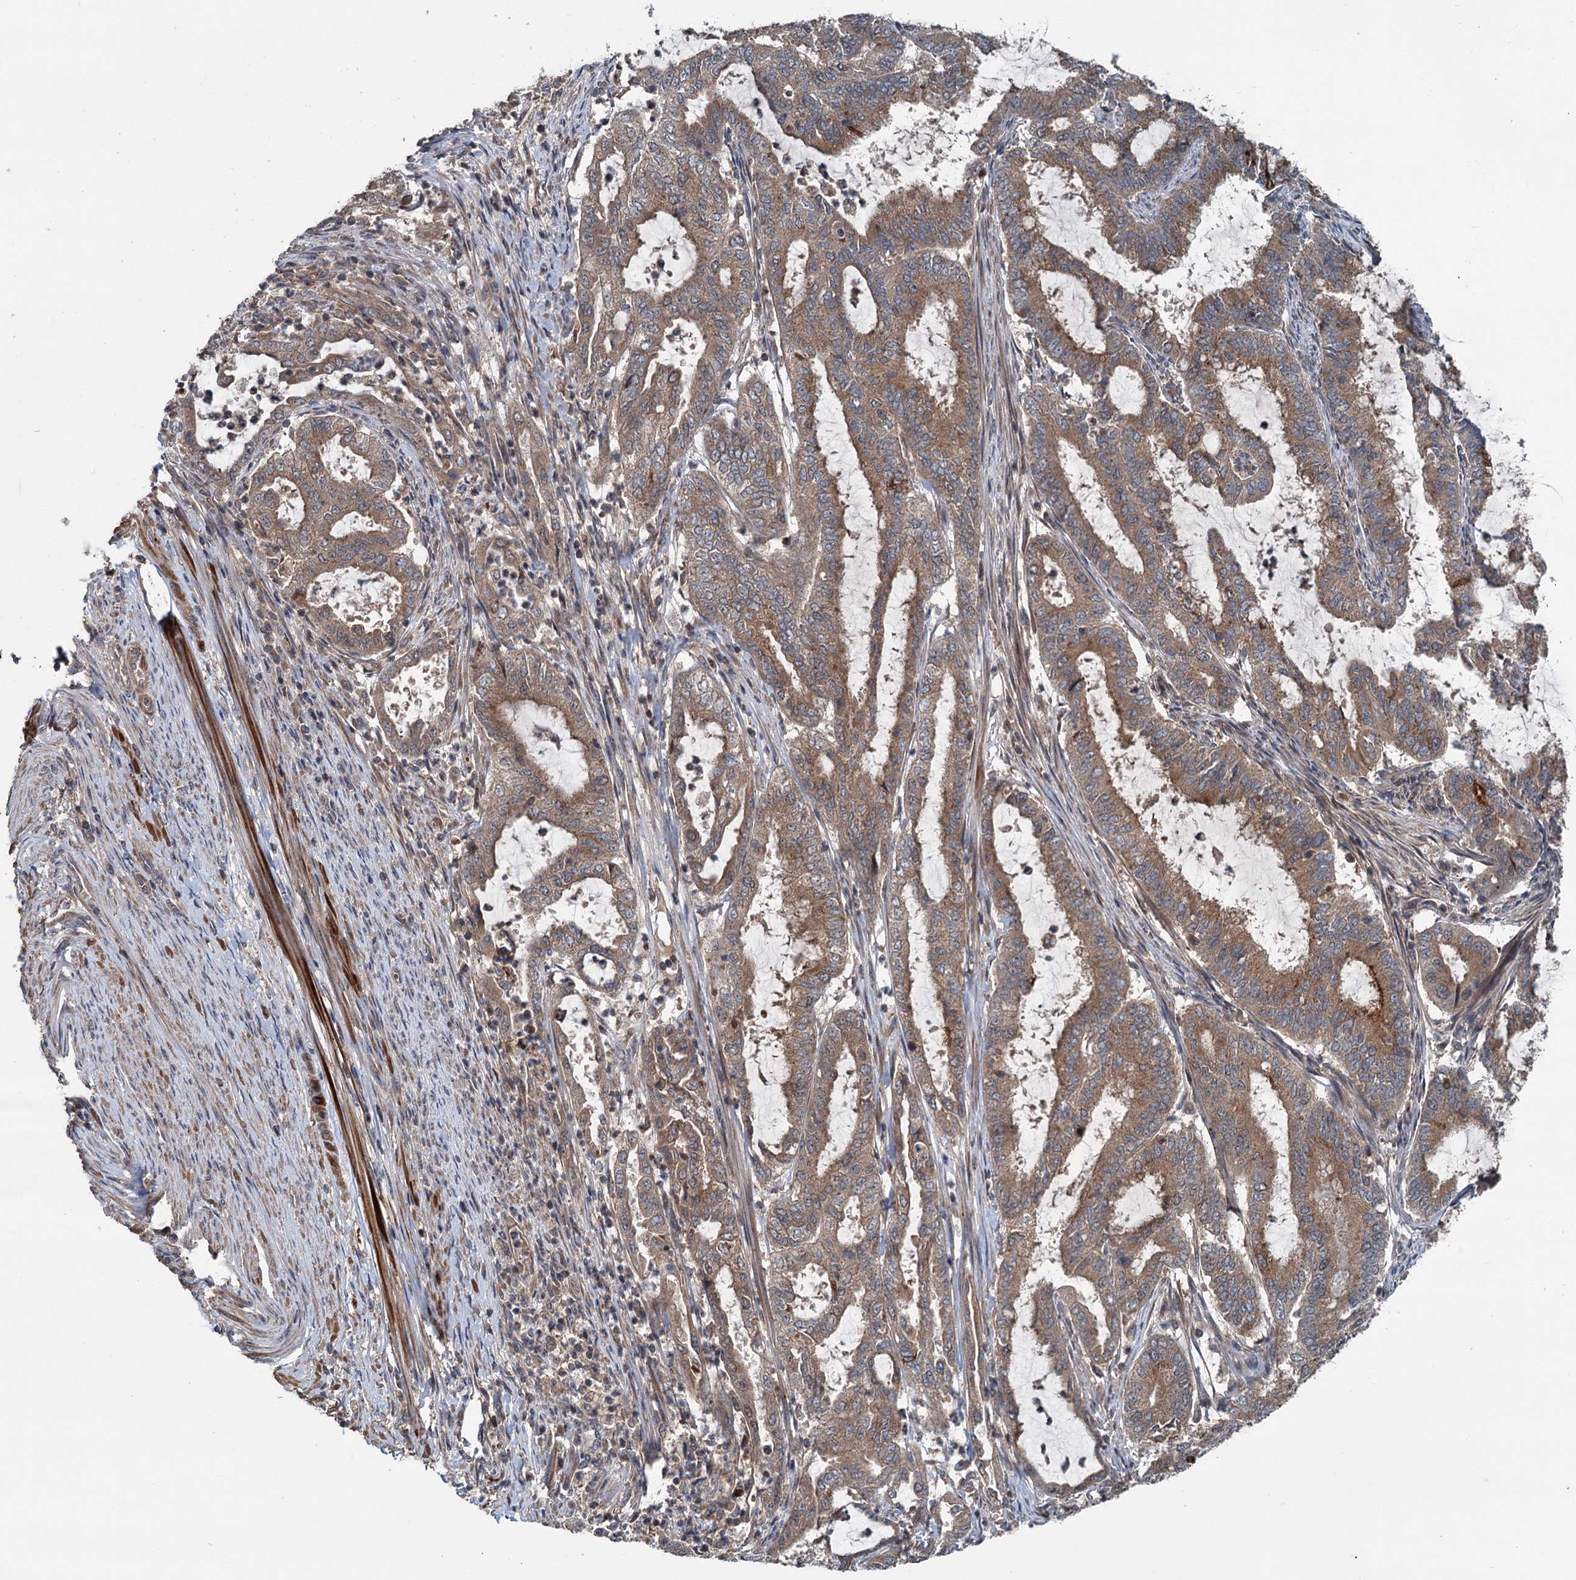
{"staining": {"intensity": "moderate", "quantity": ">75%", "location": "cytoplasmic/membranous"}, "tissue": "endometrial cancer", "cell_type": "Tumor cells", "image_type": "cancer", "snomed": [{"axis": "morphology", "description": "Adenocarcinoma, NOS"}, {"axis": "topography", "description": "Endometrium"}], "caption": "Immunohistochemical staining of endometrial cancer (adenocarcinoma) exhibits moderate cytoplasmic/membranous protein expression in about >75% of tumor cells. (IHC, brightfield microscopy, high magnification).", "gene": "TEDC1", "patient": {"sex": "female", "age": 51}}